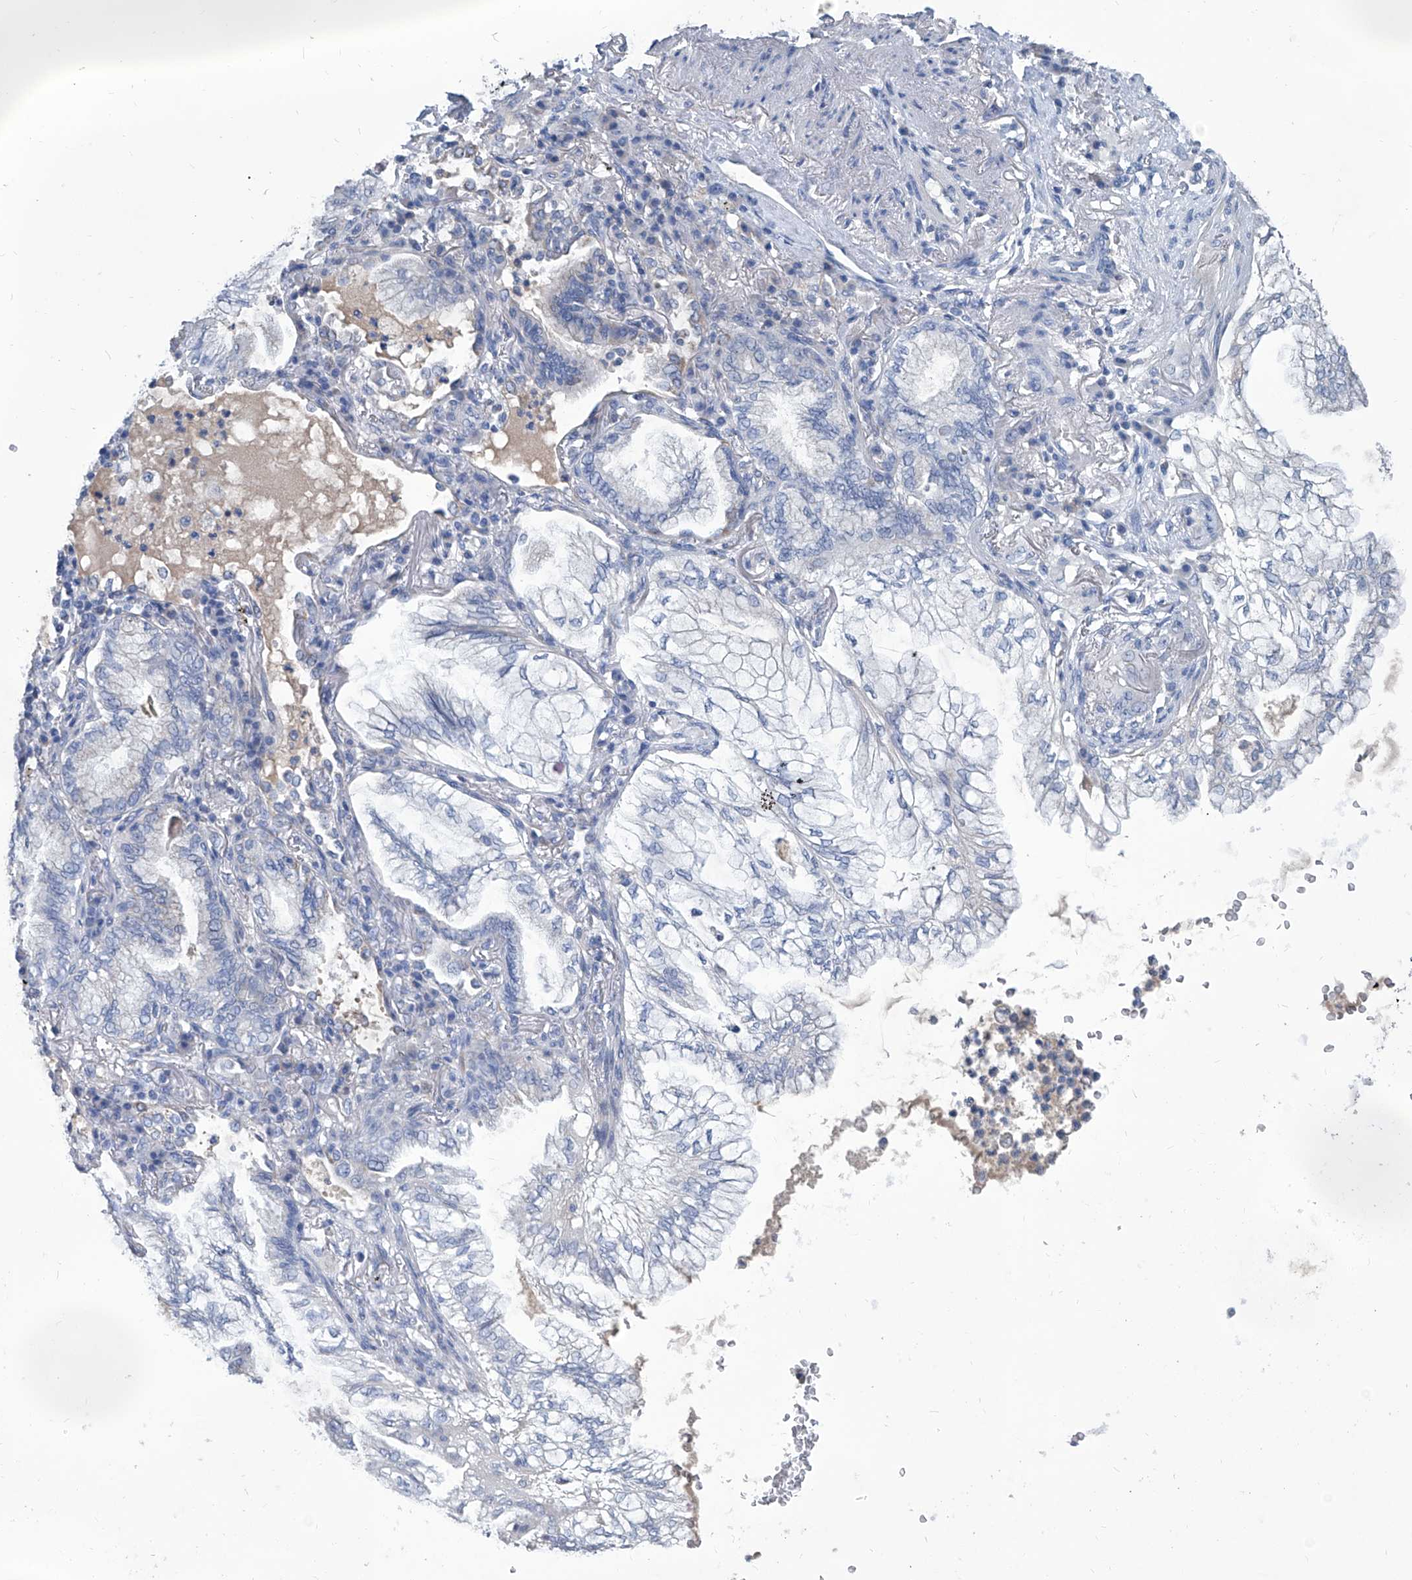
{"staining": {"intensity": "negative", "quantity": "none", "location": "none"}, "tissue": "lung cancer", "cell_type": "Tumor cells", "image_type": "cancer", "snomed": [{"axis": "morphology", "description": "Adenocarcinoma, NOS"}, {"axis": "topography", "description": "Lung"}], "caption": "IHC image of adenocarcinoma (lung) stained for a protein (brown), which demonstrates no expression in tumor cells. (Stains: DAB immunohistochemistry with hematoxylin counter stain, Microscopy: brightfield microscopy at high magnification).", "gene": "MTARC1", "patient": {"sex": "female", "age": 70}}